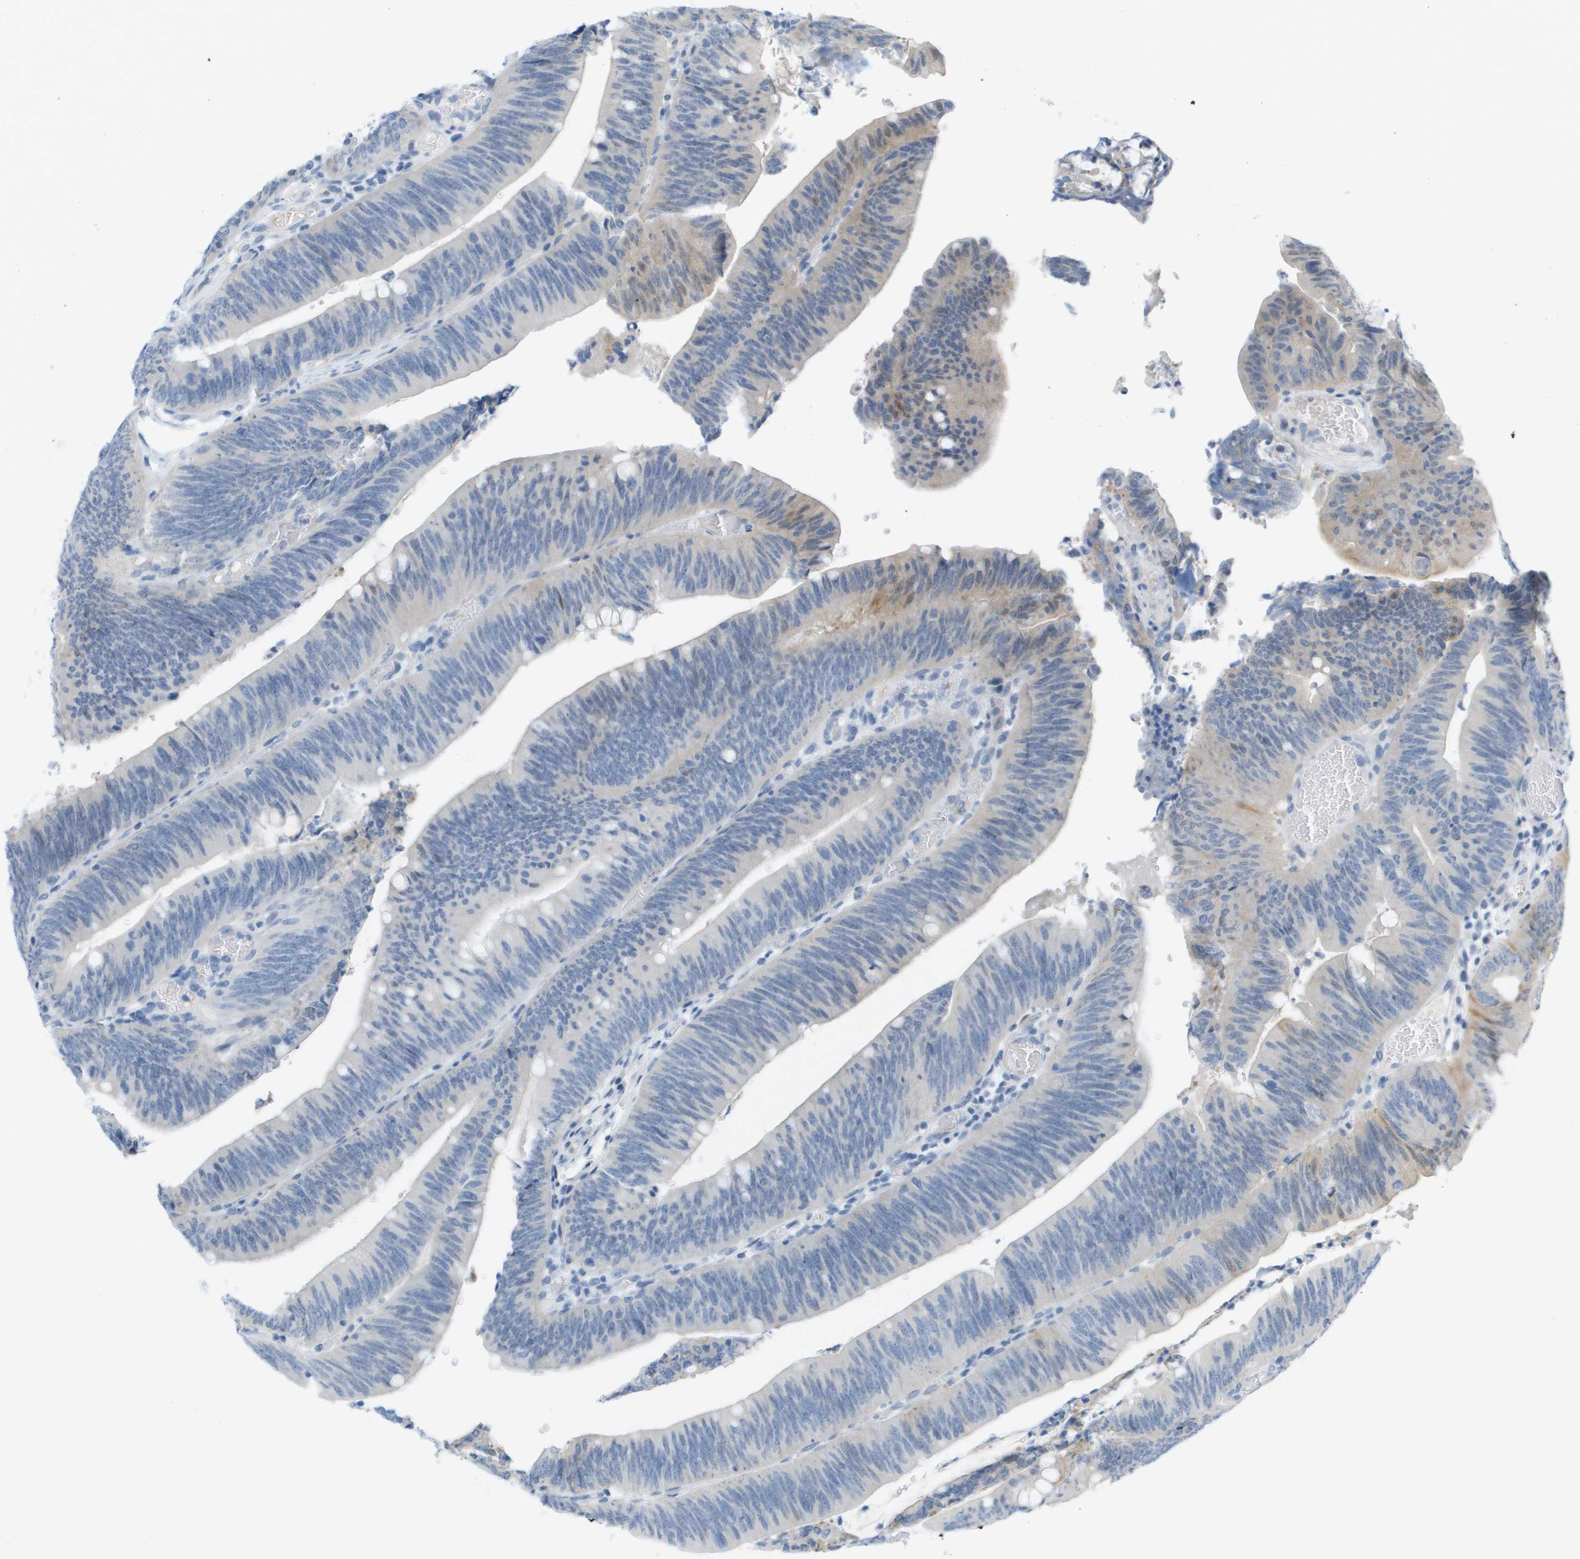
{"staining": {"intensity": "negative", "quantity": "none", "location": "none"}, "tissue": "colorectal cancer", "cell_type": "Tumor cells", "image_type": "cancer", "snomed": [{"axis": "morphology", "description": "Normal tissue, NOS"}, {"axis": "morphology", "description": "Adenocarcinoma, NOS"}, {"axis": "topography", "description": "Rectum"}], "caption": "Tumor cells are negative for brown protein staining in adenocarcinoma (colorectal).", "gene": "CUL9", "patient": {"sex": "female", "age": 66}}